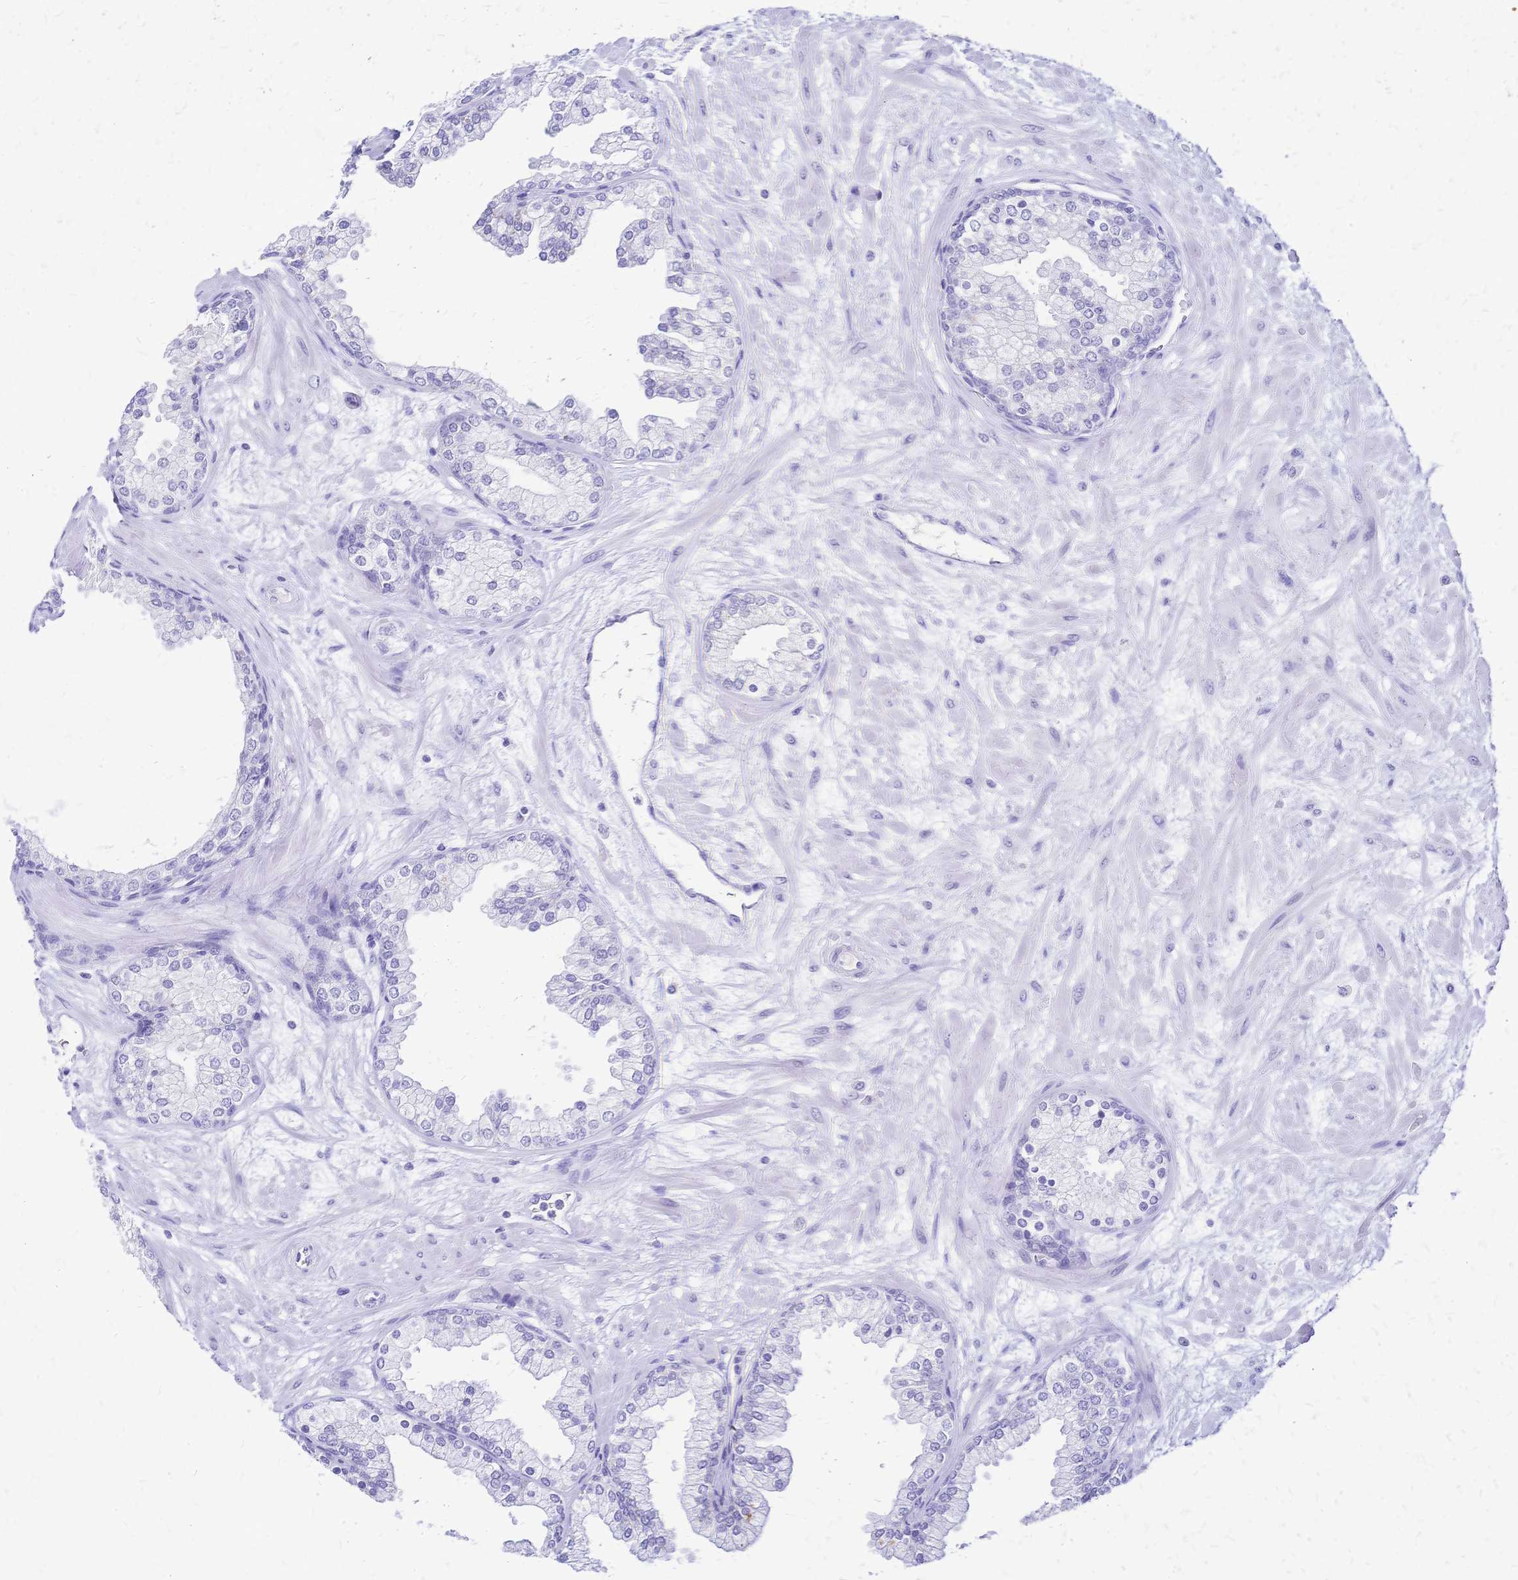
{"staining": {"intensity": "negative", "quantity": "none", "location": "none"}, "tissue": "prostate", "cell_type": "Glandular cells", "image_type": "normal", "snomed": [{"axis": "morphology", "description": "Normal tissue, NOS"}, {"axis": "topography", "description": "Prostate"}, {"axis": "topography", "description": "Peripheral nerve tissue"}], "caption": "Glandular cells show no significant protein positivity in benign prostate.", "gene": "FA2H", "patient": {"sex": "male", "age": 61}}